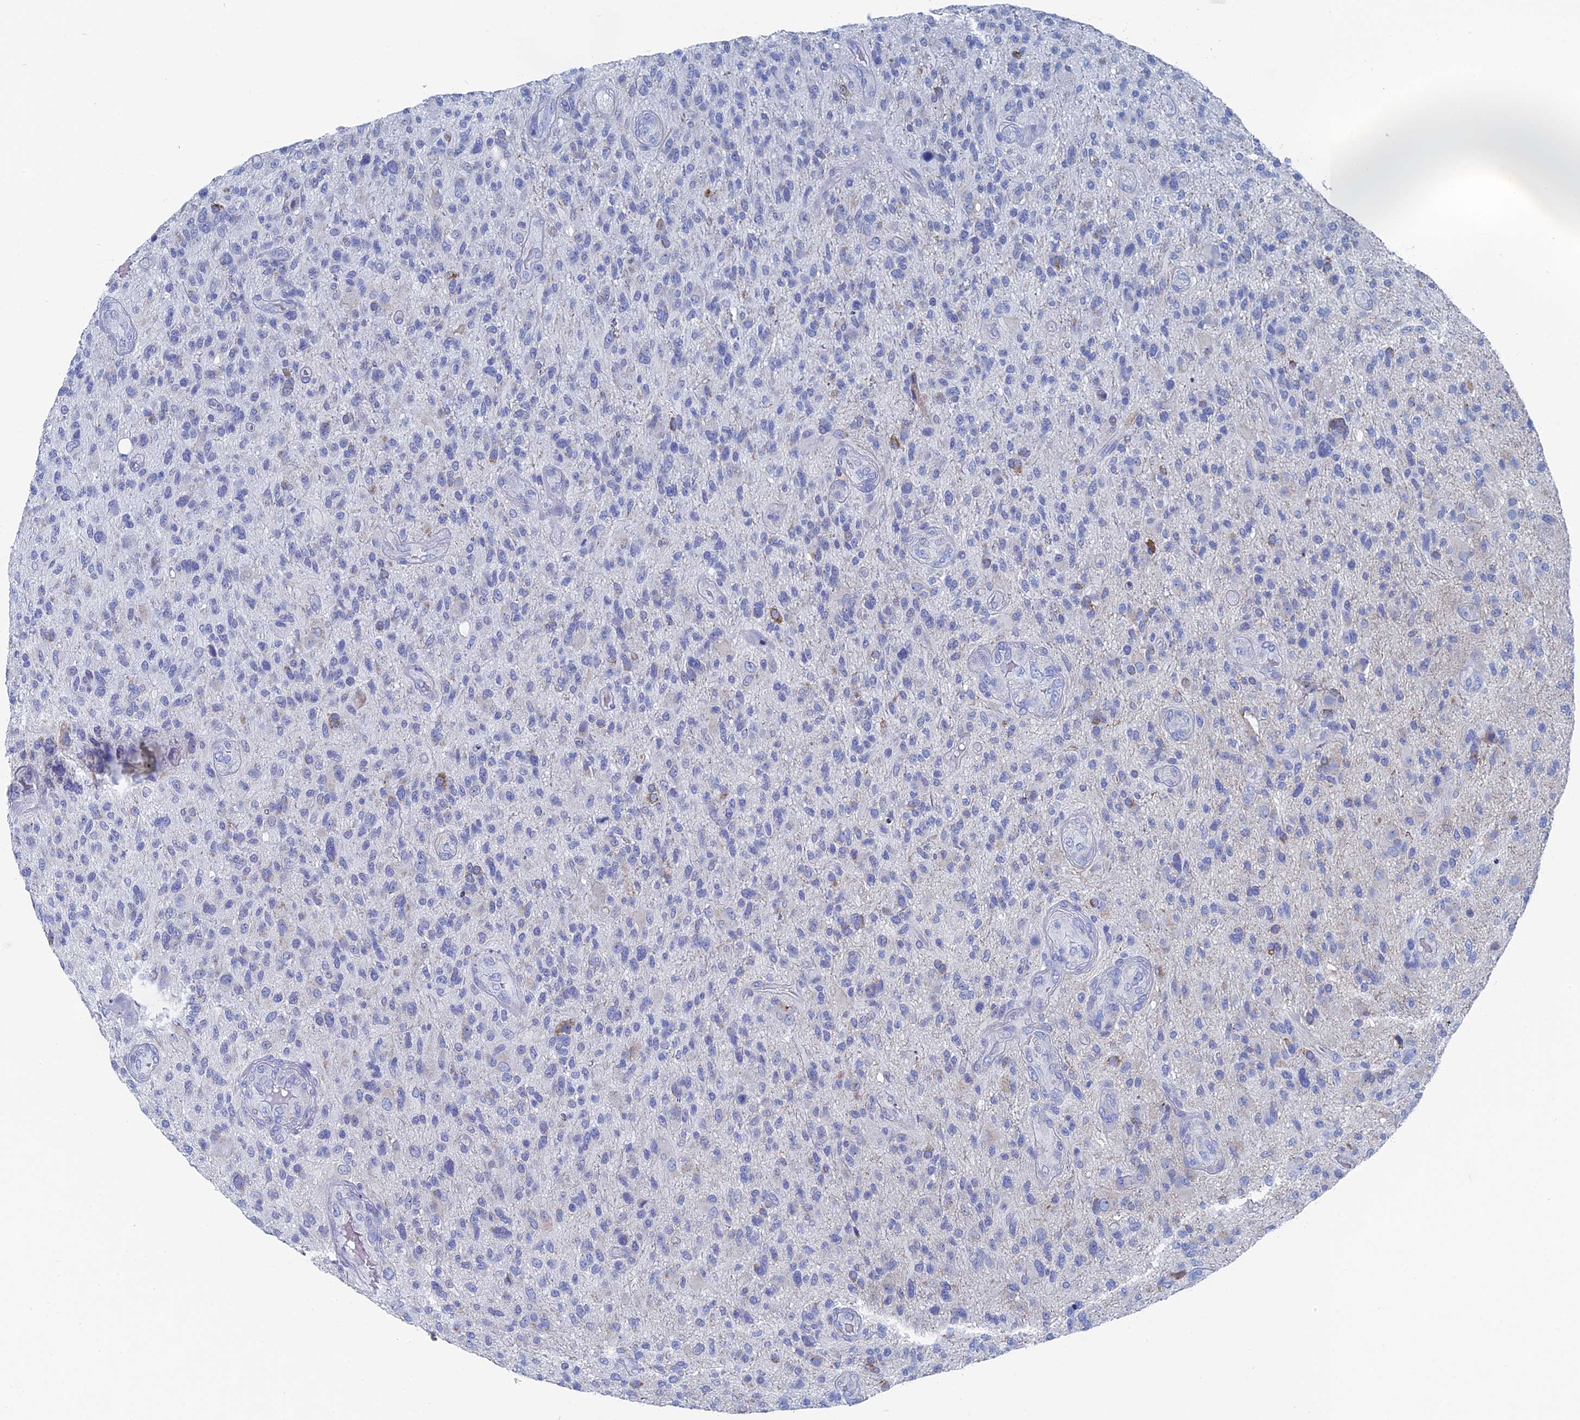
{"staining": {"intensity": "negative", "quantity": "none", "location": "none"}, "tissue": "glioma", "cell_type": "Tumor cells", "image_type": "cancer", "snomed": [{"axis": "morphology", "description": "Glioma, malignant, High grade"}, {"axis": "topography", "description": "Brain"}], "caption": "IHC of human glioma exhibits no positivity in tumor cells.", "gene": "HIGD1A", "patient": {"sex": "male", "age": 47}}